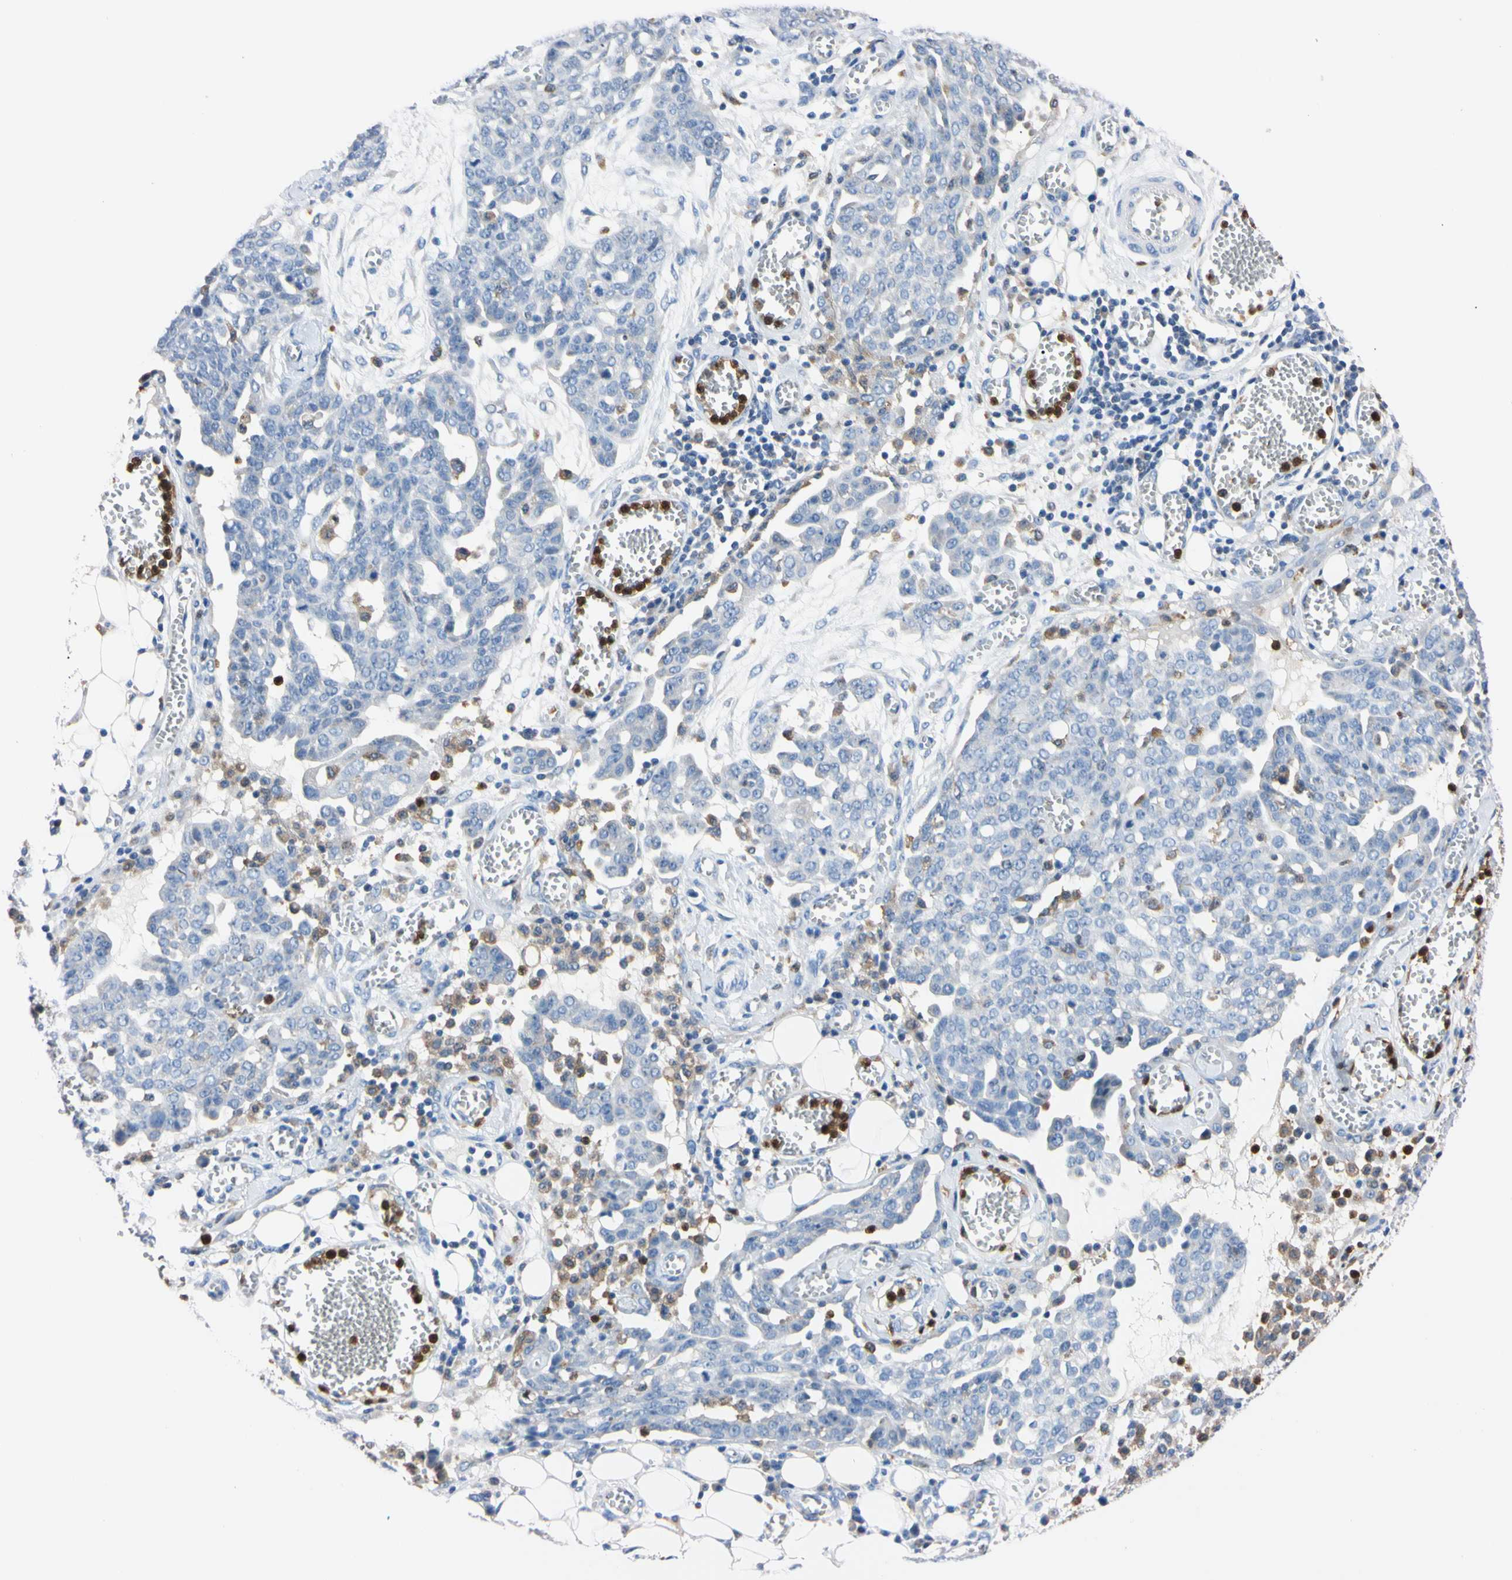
{"staining": {"intensity": "negative", "quantity": "none", "location": "none"}, "tissue": "ovarian cancer", "cell_type": "Tumor cells", "image_type": "cancer", "snomed": [{"axis": "morphology", "description": "Cystadenocarcinoma, serous, NOS"}, {"axis": "topography", "description": "Soft tissue"}, {"axis": "topography", "description": "Ovary"}], "caption": "Immunohistochemistry (IHC) of human serous cystadenocarcinoma (ovarian) reveals no staining in tumor cells.", "gene": "NCF4", "patient": {"sex": "female", "age": 57}}